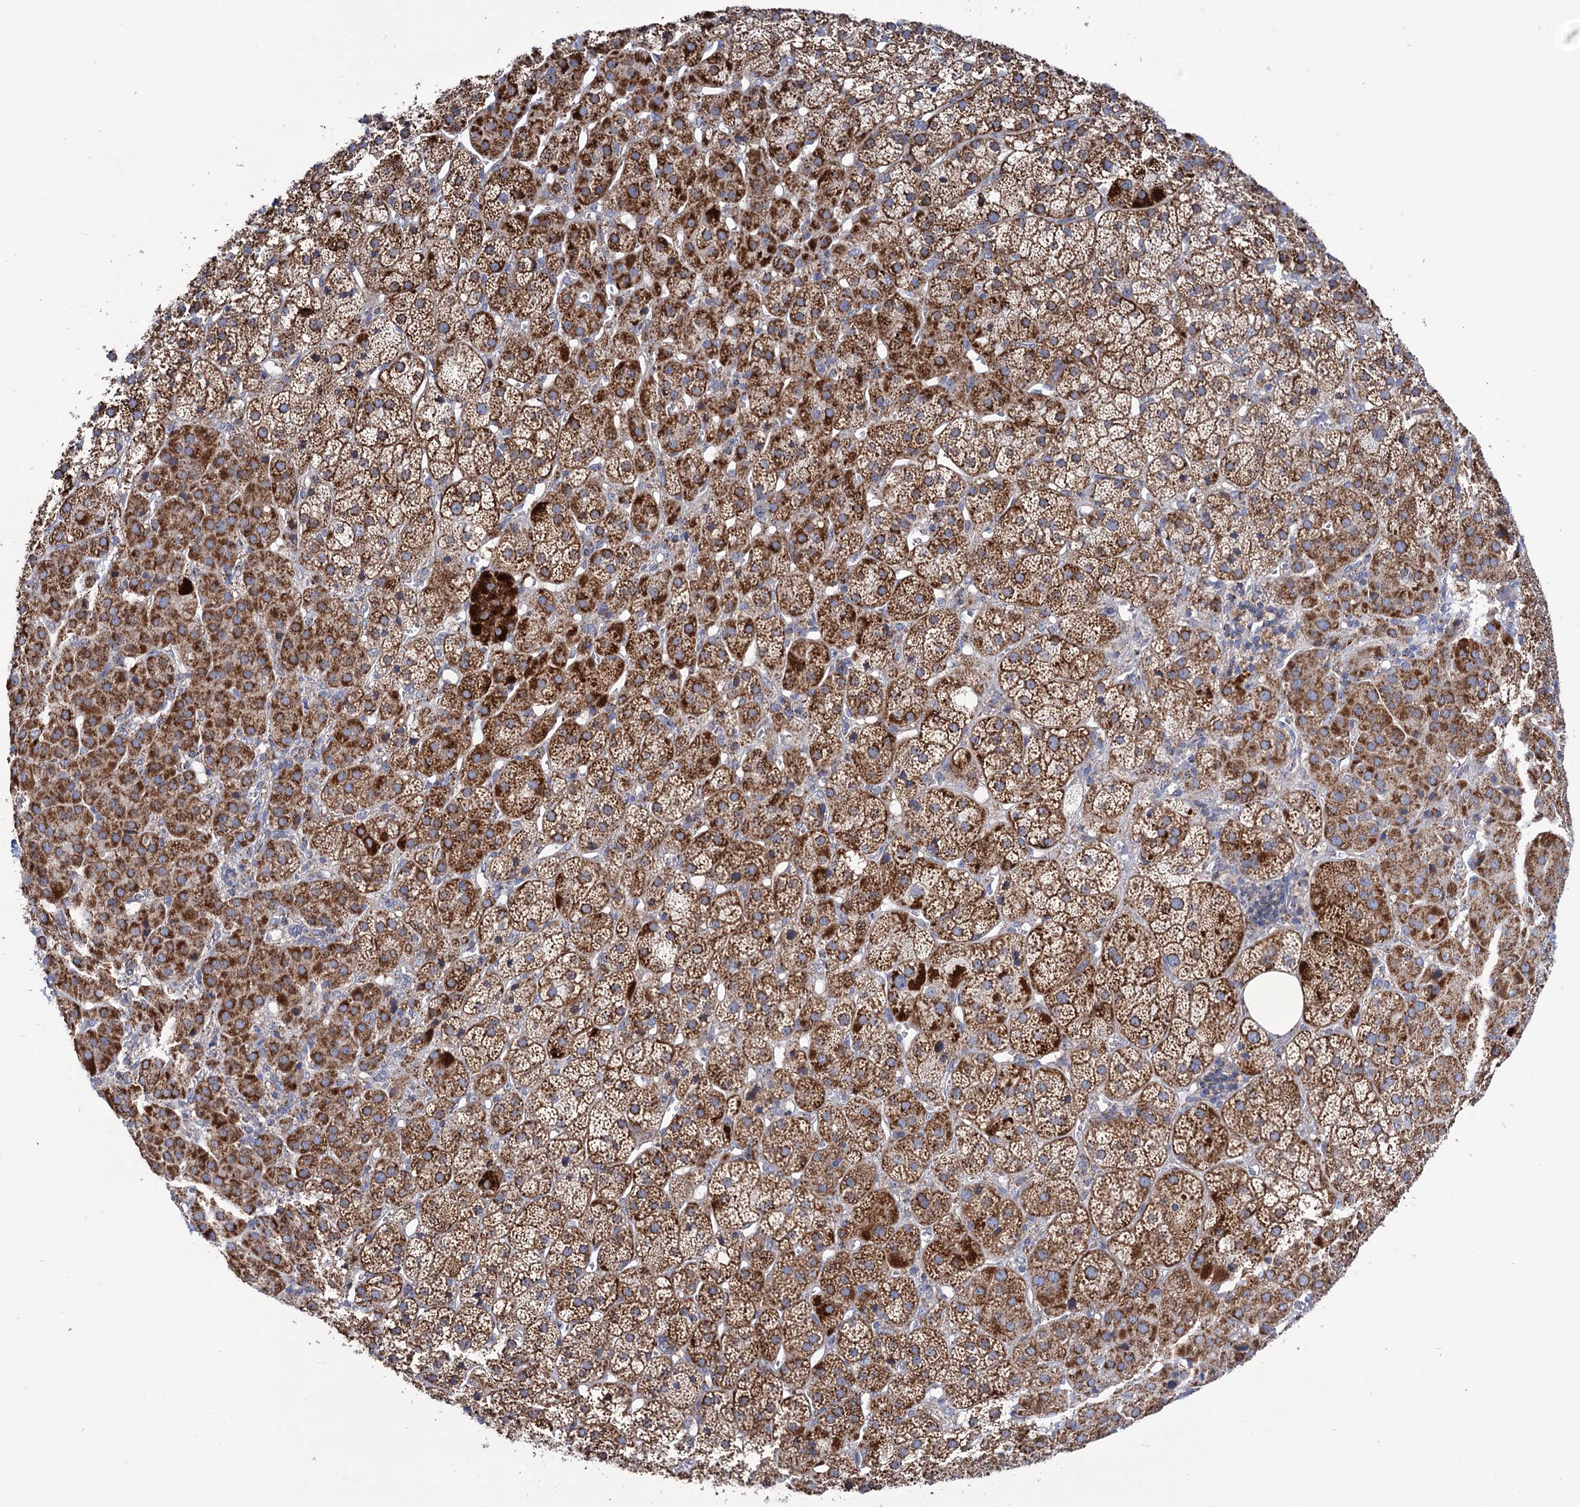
{"staining": {"intensity": "strong", "quantity": "25%-75%", "location": "cytoplasmic/membranous"}, "tissue": "adrenal gland", "cell_type": "Glandular cells", "image_type": "normal", "snomed": [{"axis": "morphology", "description": "Normal tissue, NOS"}, {"axis": "topography", "description": "Adrenal gland"}], "caption": "High-magnification brightfield microscopy of normal adrenal gland stained with DAB (brown) and counterstained with hematoxylin (blue). glandular cells exhibit strong cytoplasmic/membranous staining is seen in about25%-75% of cells. (DAB IHC with brightfield microscopy, high magnification).", "gene": "ABHD10", "patient": {"sex": "female", "age": 57}}